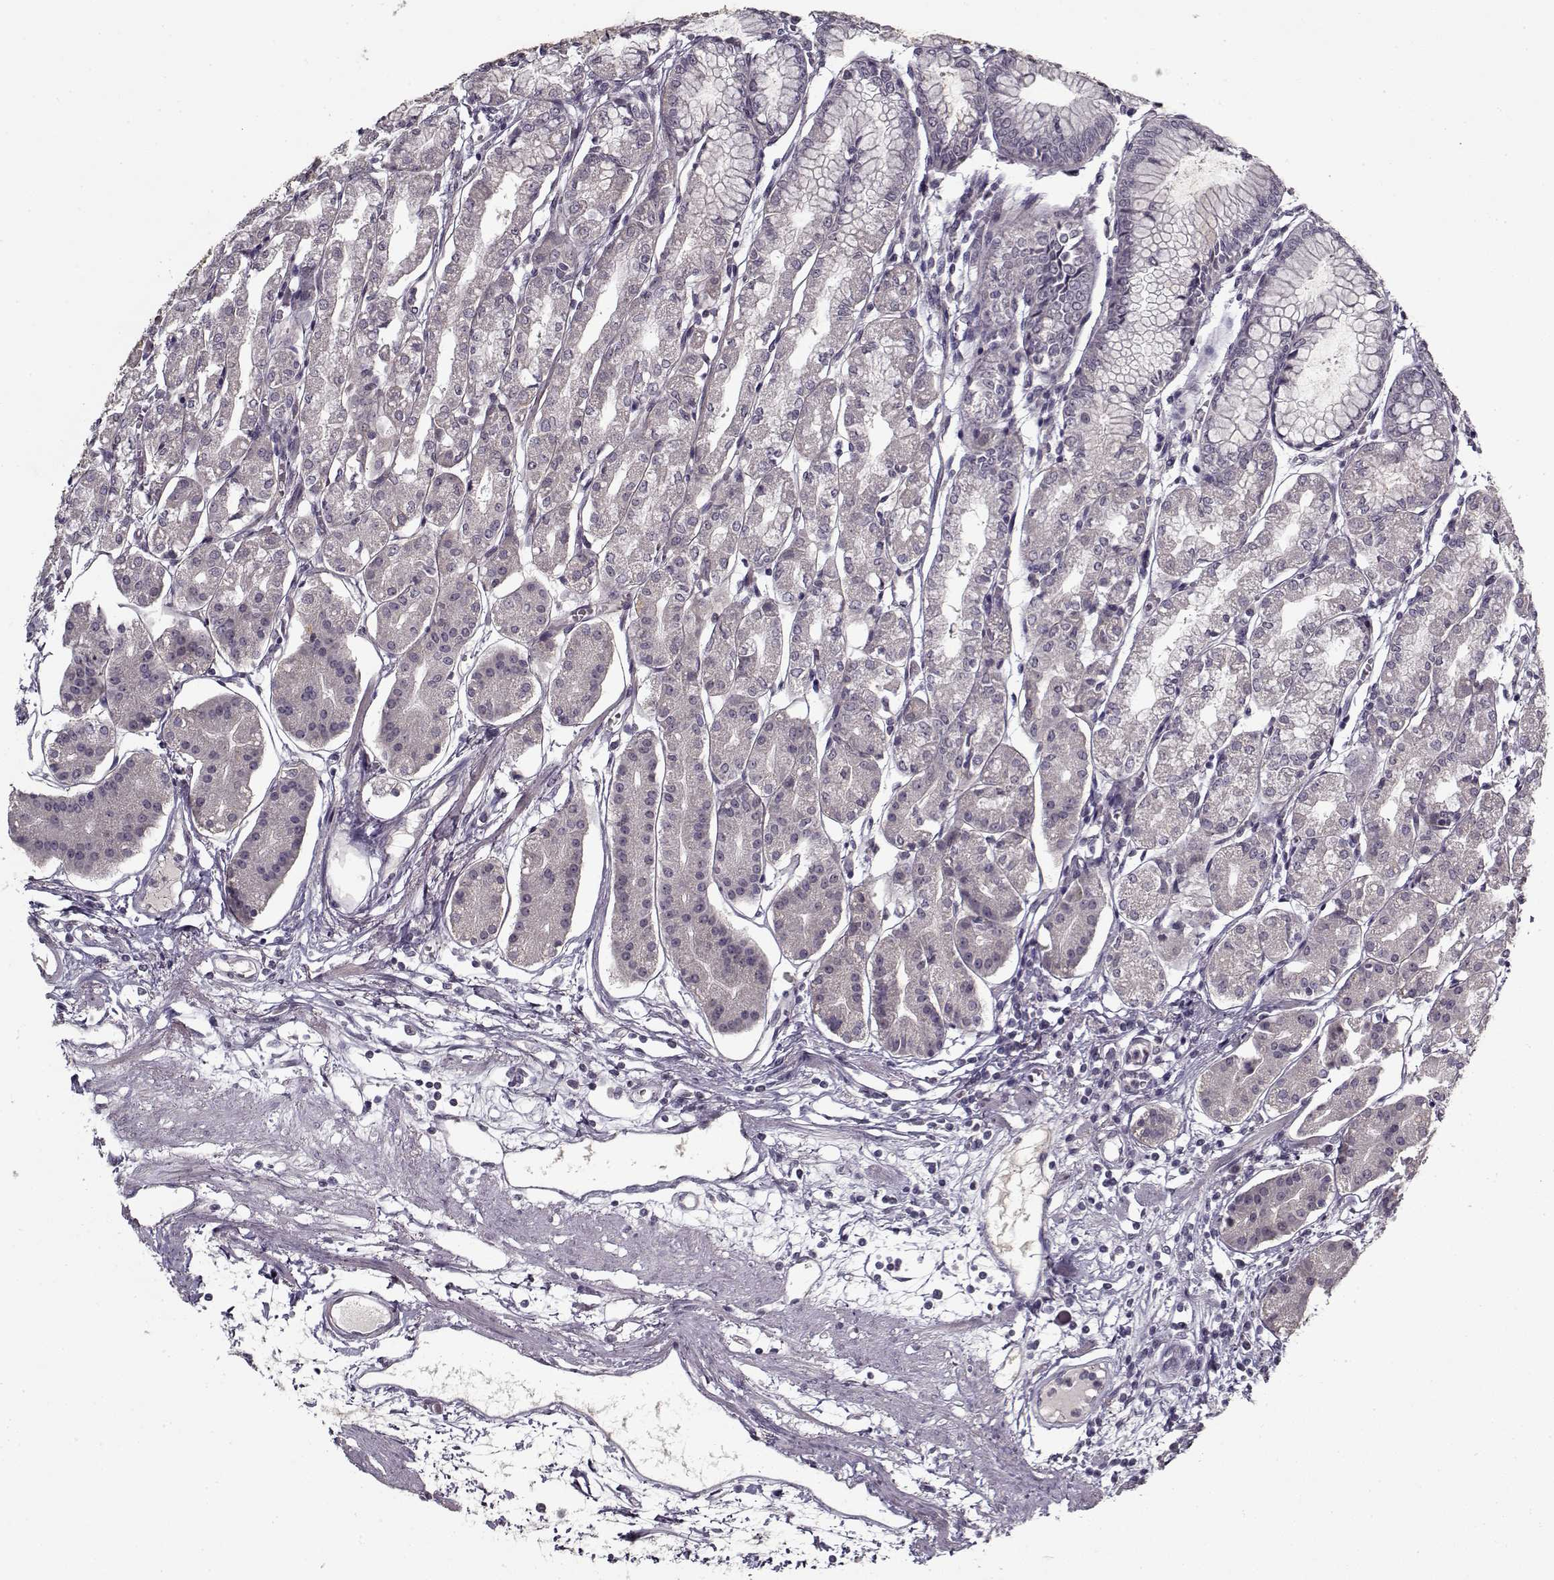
{"staining": {"intensity": "negative", "quantity": "none", "location": "none"}, "tissue": "stomach", "cell_type": "Glandular cells", "image_type": "normal", "snomed": [{"axis": "morphology", "description": "Normal tissue, NOS"}, {"axis": "topography", "description": "Skeletal muscle"}, {"axis": "topography", "description": "Stomach"}], "caption": "Immunohistochemical staining of normal human stomach reveals no significant expression in glandular cells.", "gene": "LAMA2", "patient": {"sex": "female", "age": 57}}